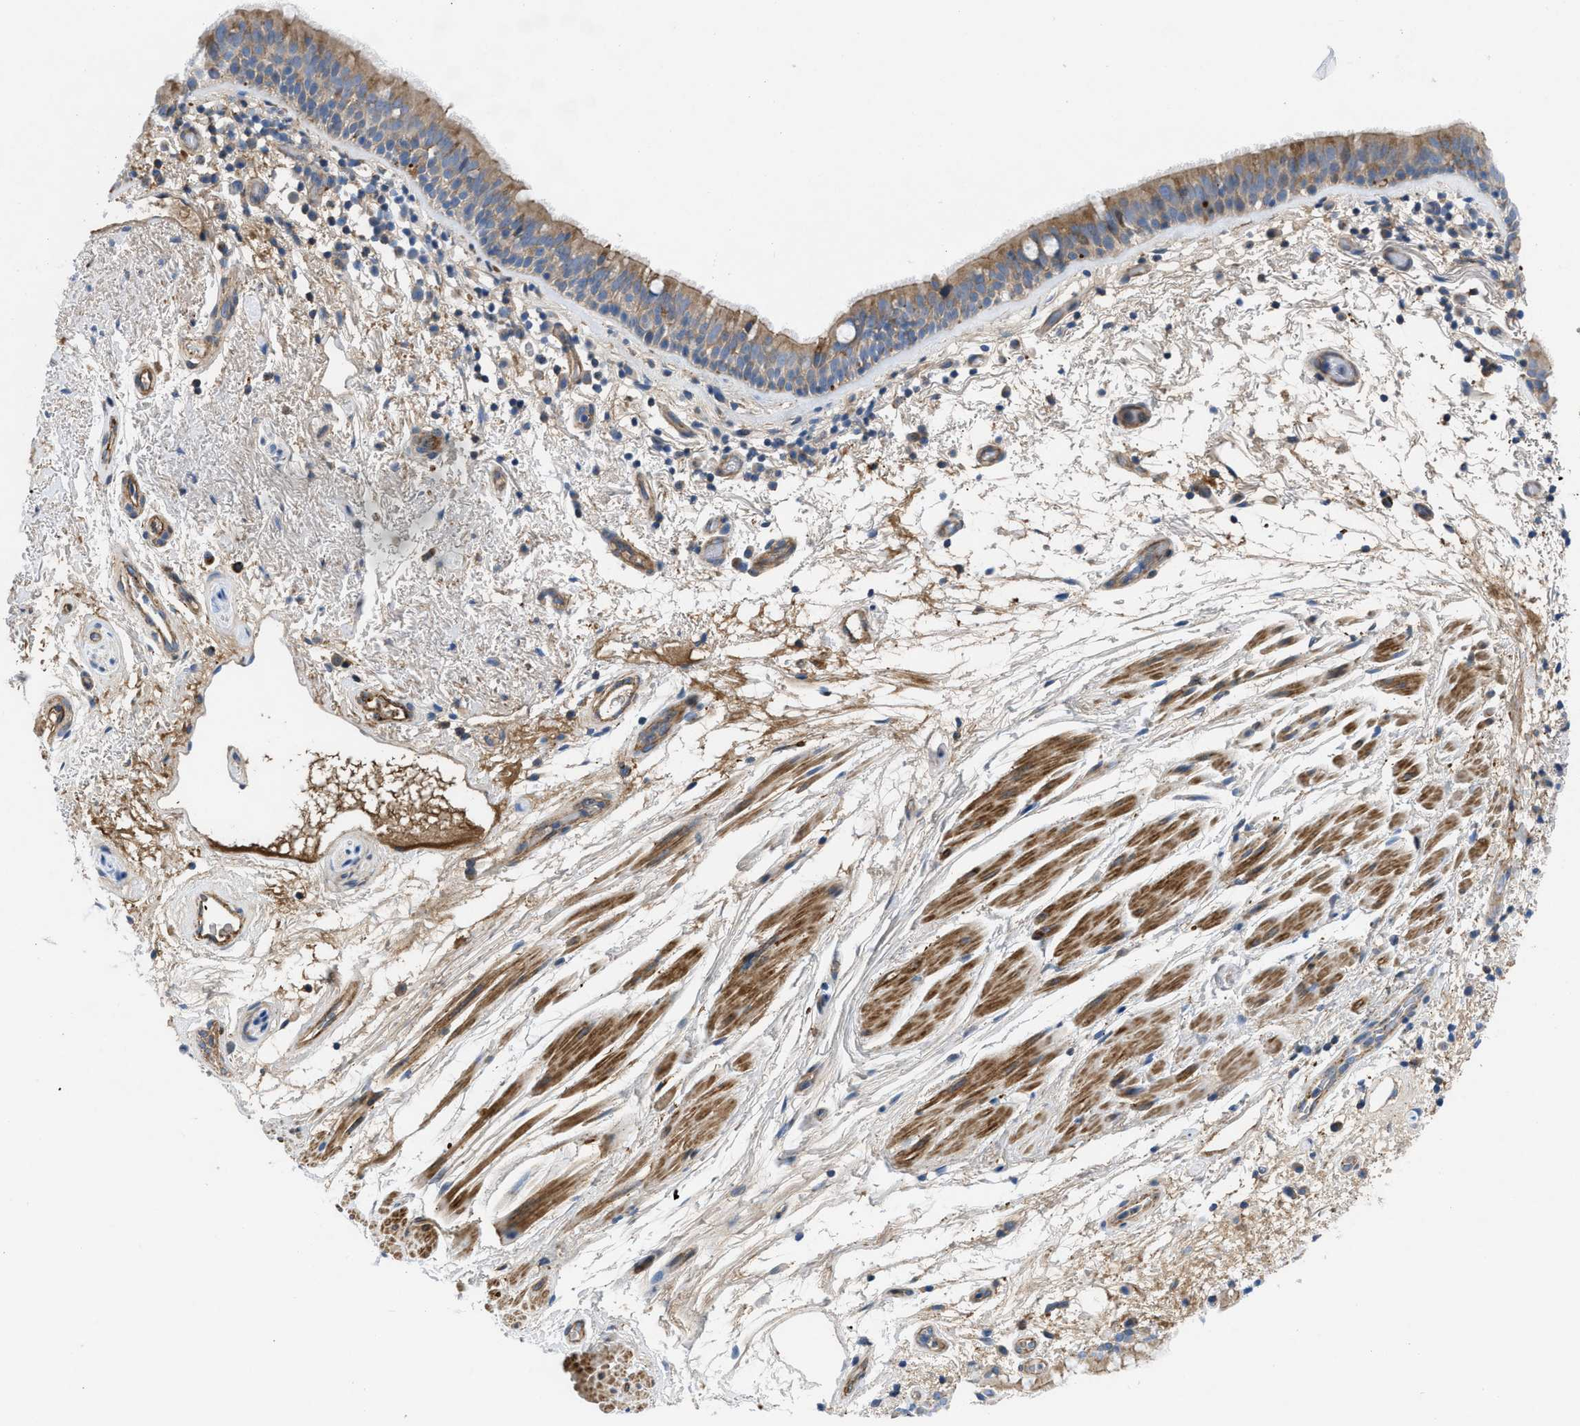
{"staining": {"intensity": "moderate", "quantity": ">75%", "location": "cytoplasmic/membranous"}, "tissue": "bronchus", "cell_type": "Respiratory epithelial cells", "image_type": "normal", "snomed": [{"axis": "morphology", "description": "Normal tissue, NOS"}, {"axis": "morphology", "description": "Inflammation, NOS"}, {"axis": "topography", "description": "Cartilage tissue"}, {"axis": "topography", "description": "Bronchus"}], "caption": "IHC photomicrograph of benign bronchus: bronchus stained using immunohistochemistry displays medium levels of moderate protein expression localized specifically in the cytoplasmic/membranous of respiratory epithelial cells, appearing as a cytoplasmic/membranous brown color.", "gene": "ATP6V0D1", "patient": {"sex": "male", "age": 77}}